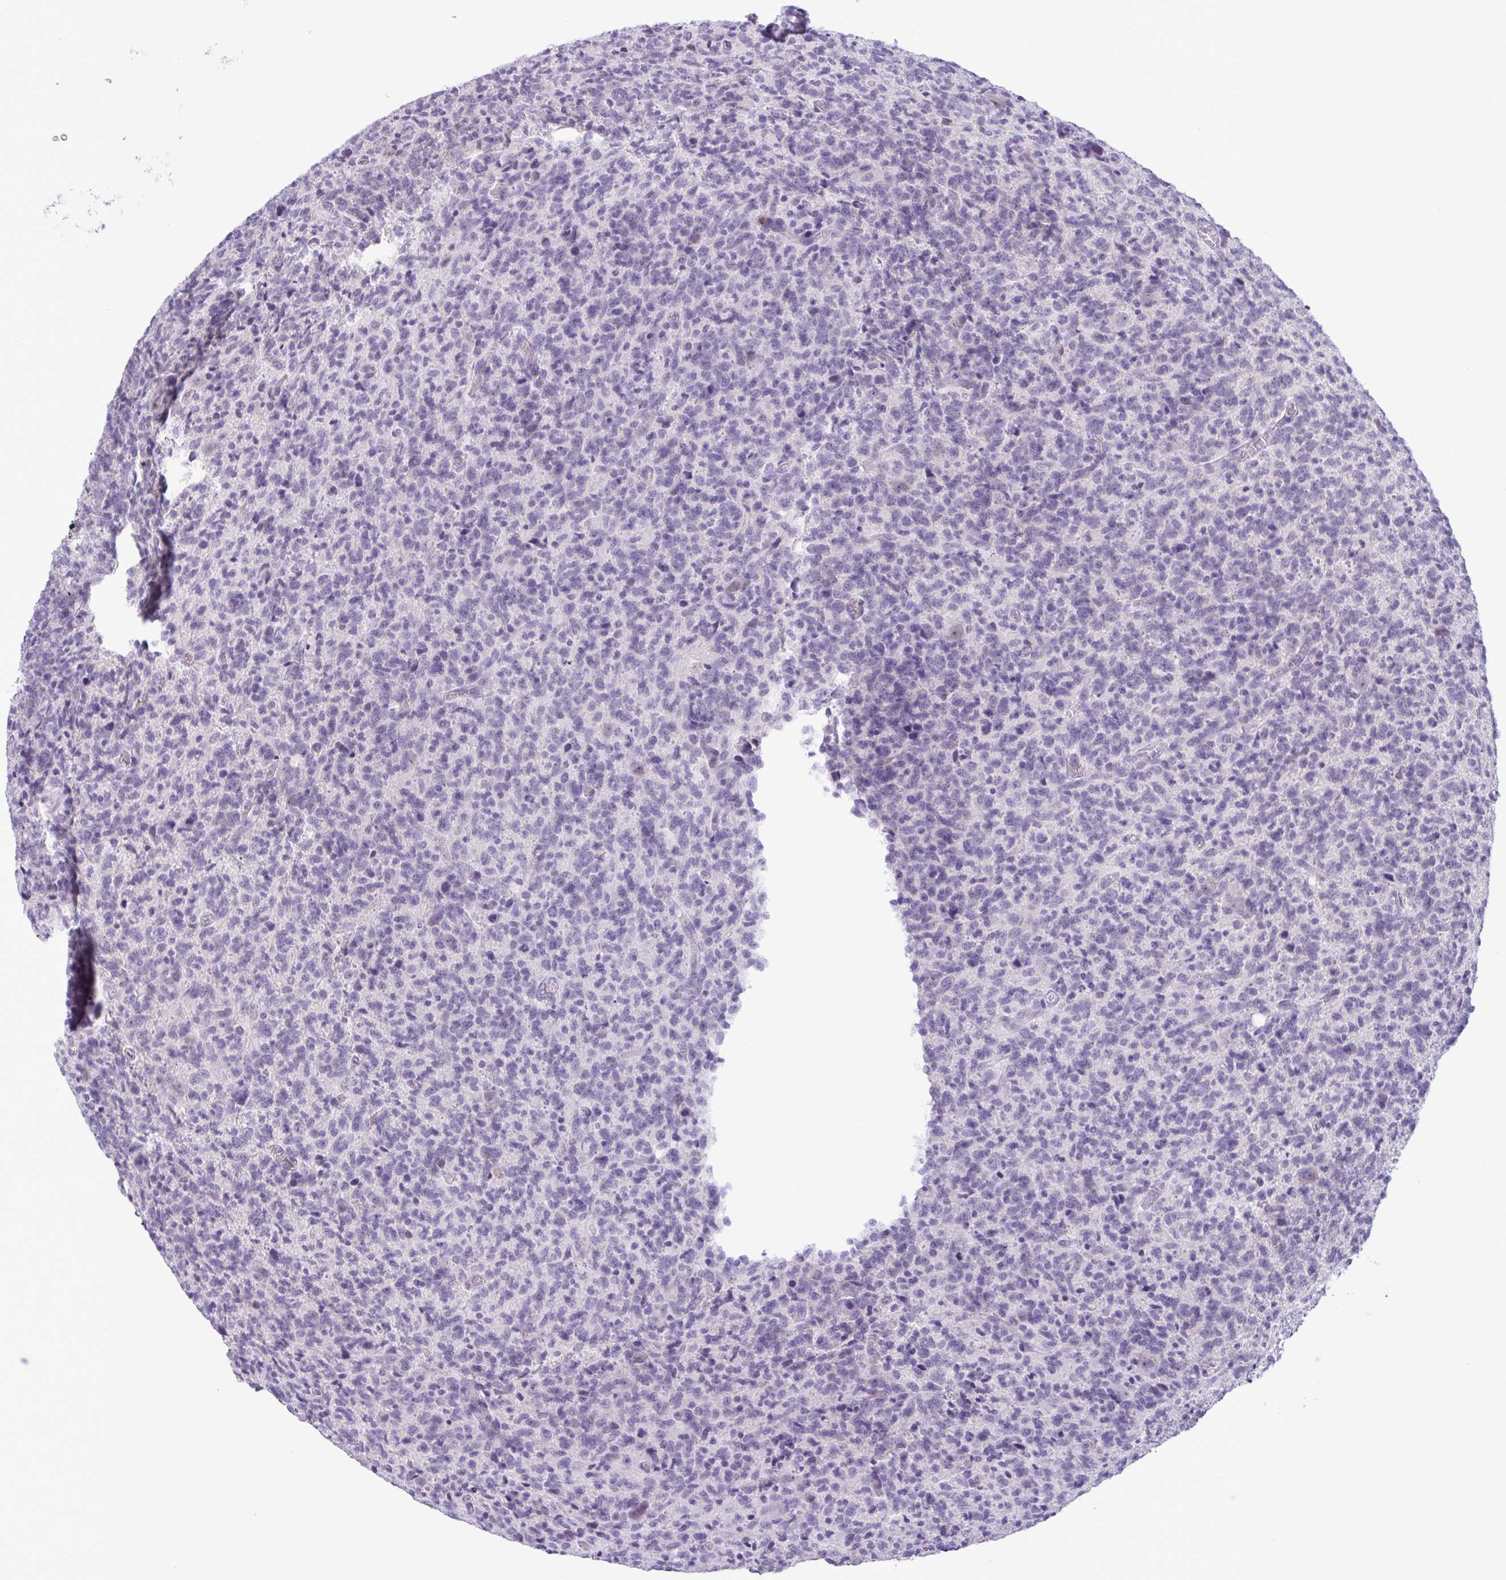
{"staining": {"intensity": "negative", "quantity": "none", "location": "none"}, "tissue": "glioma", "cell_type": "Tumor cells", "image_type": "cancer", "snomed": [{"axis": "morphology", "description": "Glioma, malignant, High grade"}, {"axis": "topography", "description": "Brain"}], "caption": "Immunohistochemistry of human malignant glioma (high-grade) shows no staining in tumor cells.", "gene": "WNT9B", "patient": {"sex": "male", "age": 76}}